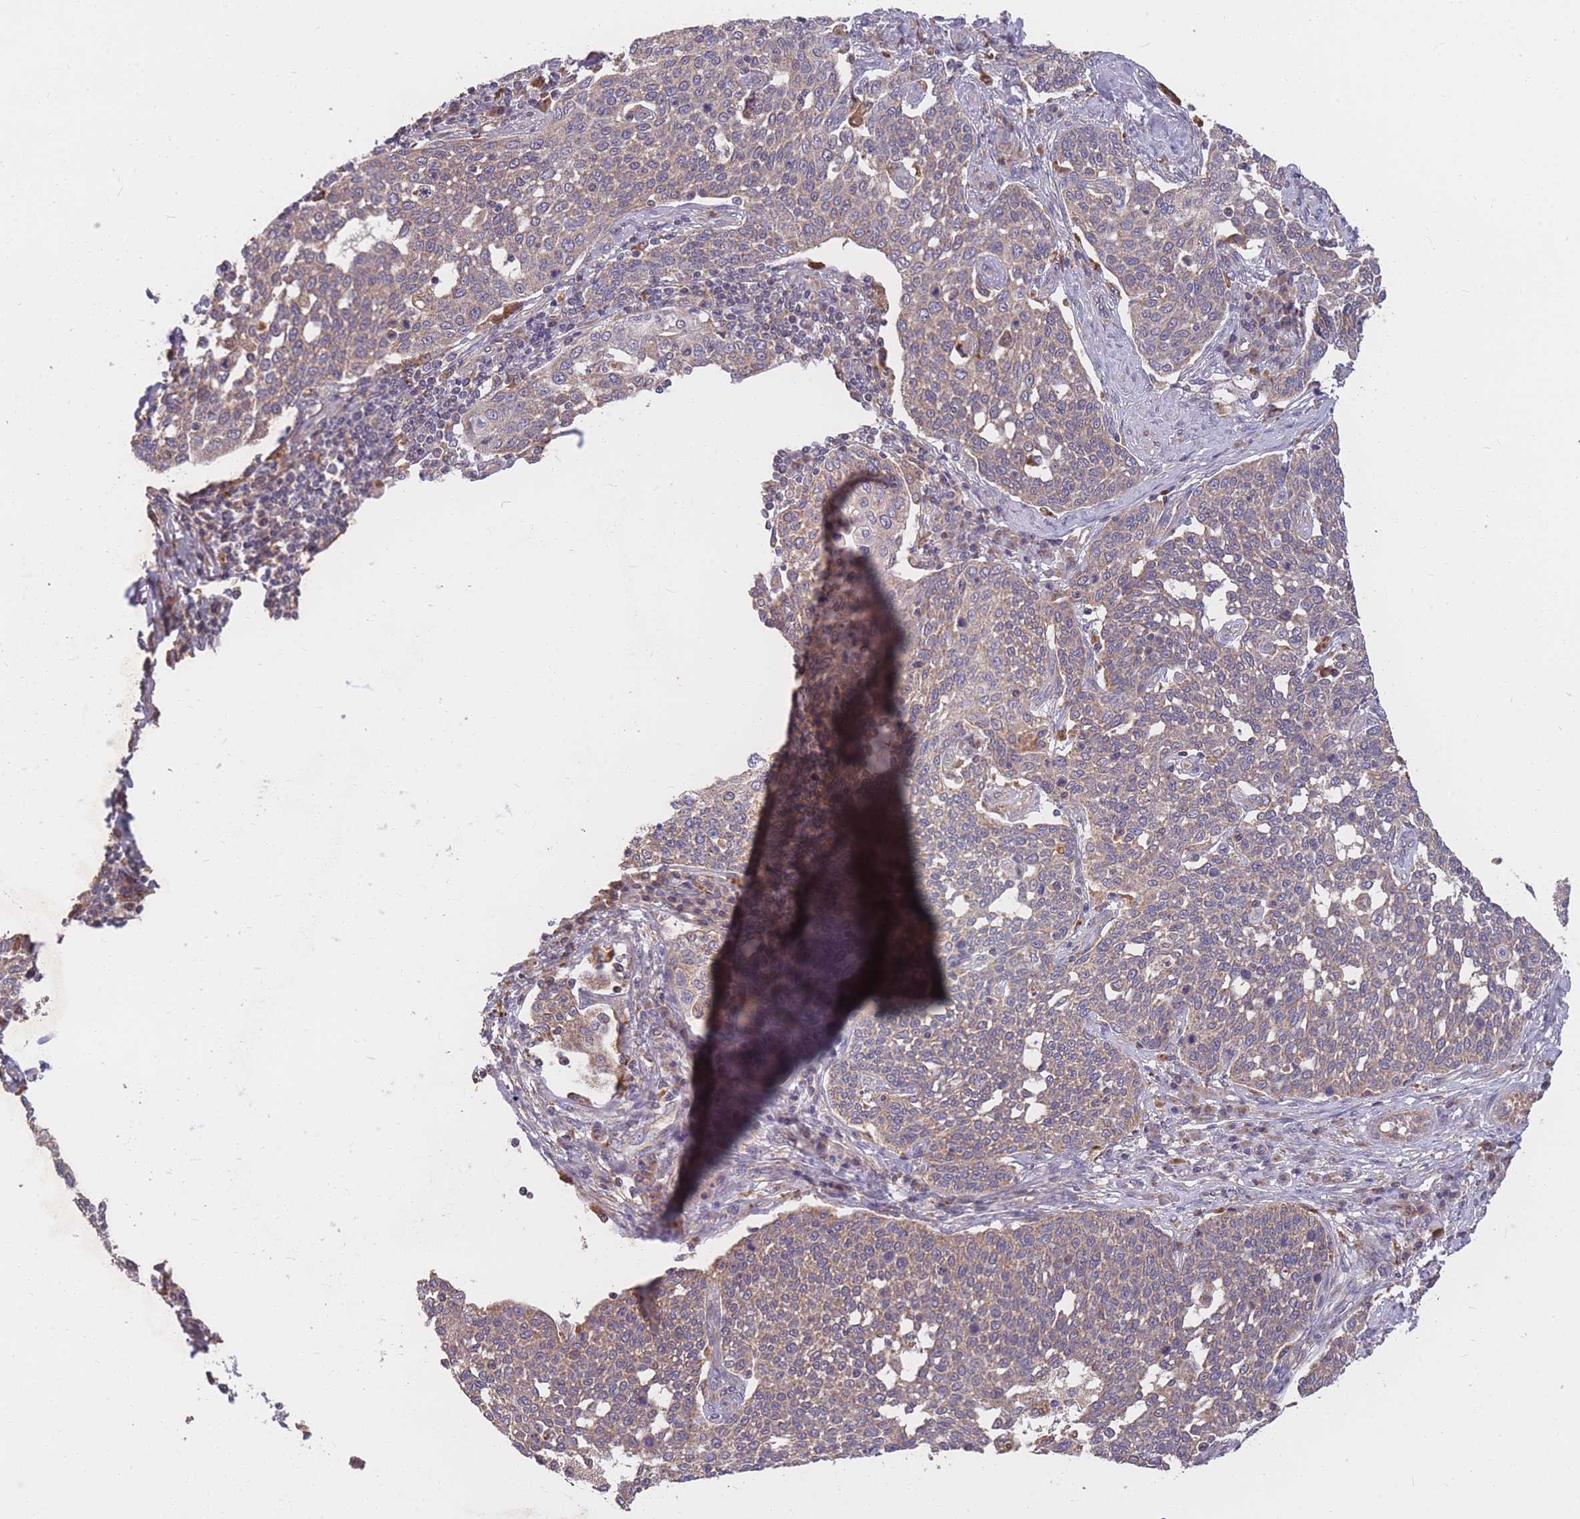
{"staining": {"intensity": "weak", "quantity": ">75%", "location": "cytoplasmic/membranous"}, "tissue": "cervical cancer", "cell_type": "Tumor cells", "image_type": "cancer", "snomed": [{"axis": "morphology", "description": "Squamous cell carcinoma, NOS"}, {"axis": "topography", "description": "Cervix"}], "caption": "Immunohistochemistry (IHC) histopathology image of neoplastic tissue: cervical squamous cell carcinoma stained using immunohistochemistry exhibits low levels of weak protein expression localized specifically in the cytoplasmic/membranous of tumor cells, appearing as a cytoplasmic/membranous brown color.", "gene": "PTPMT1", "patient": {"sex": "female", "age": 34}}